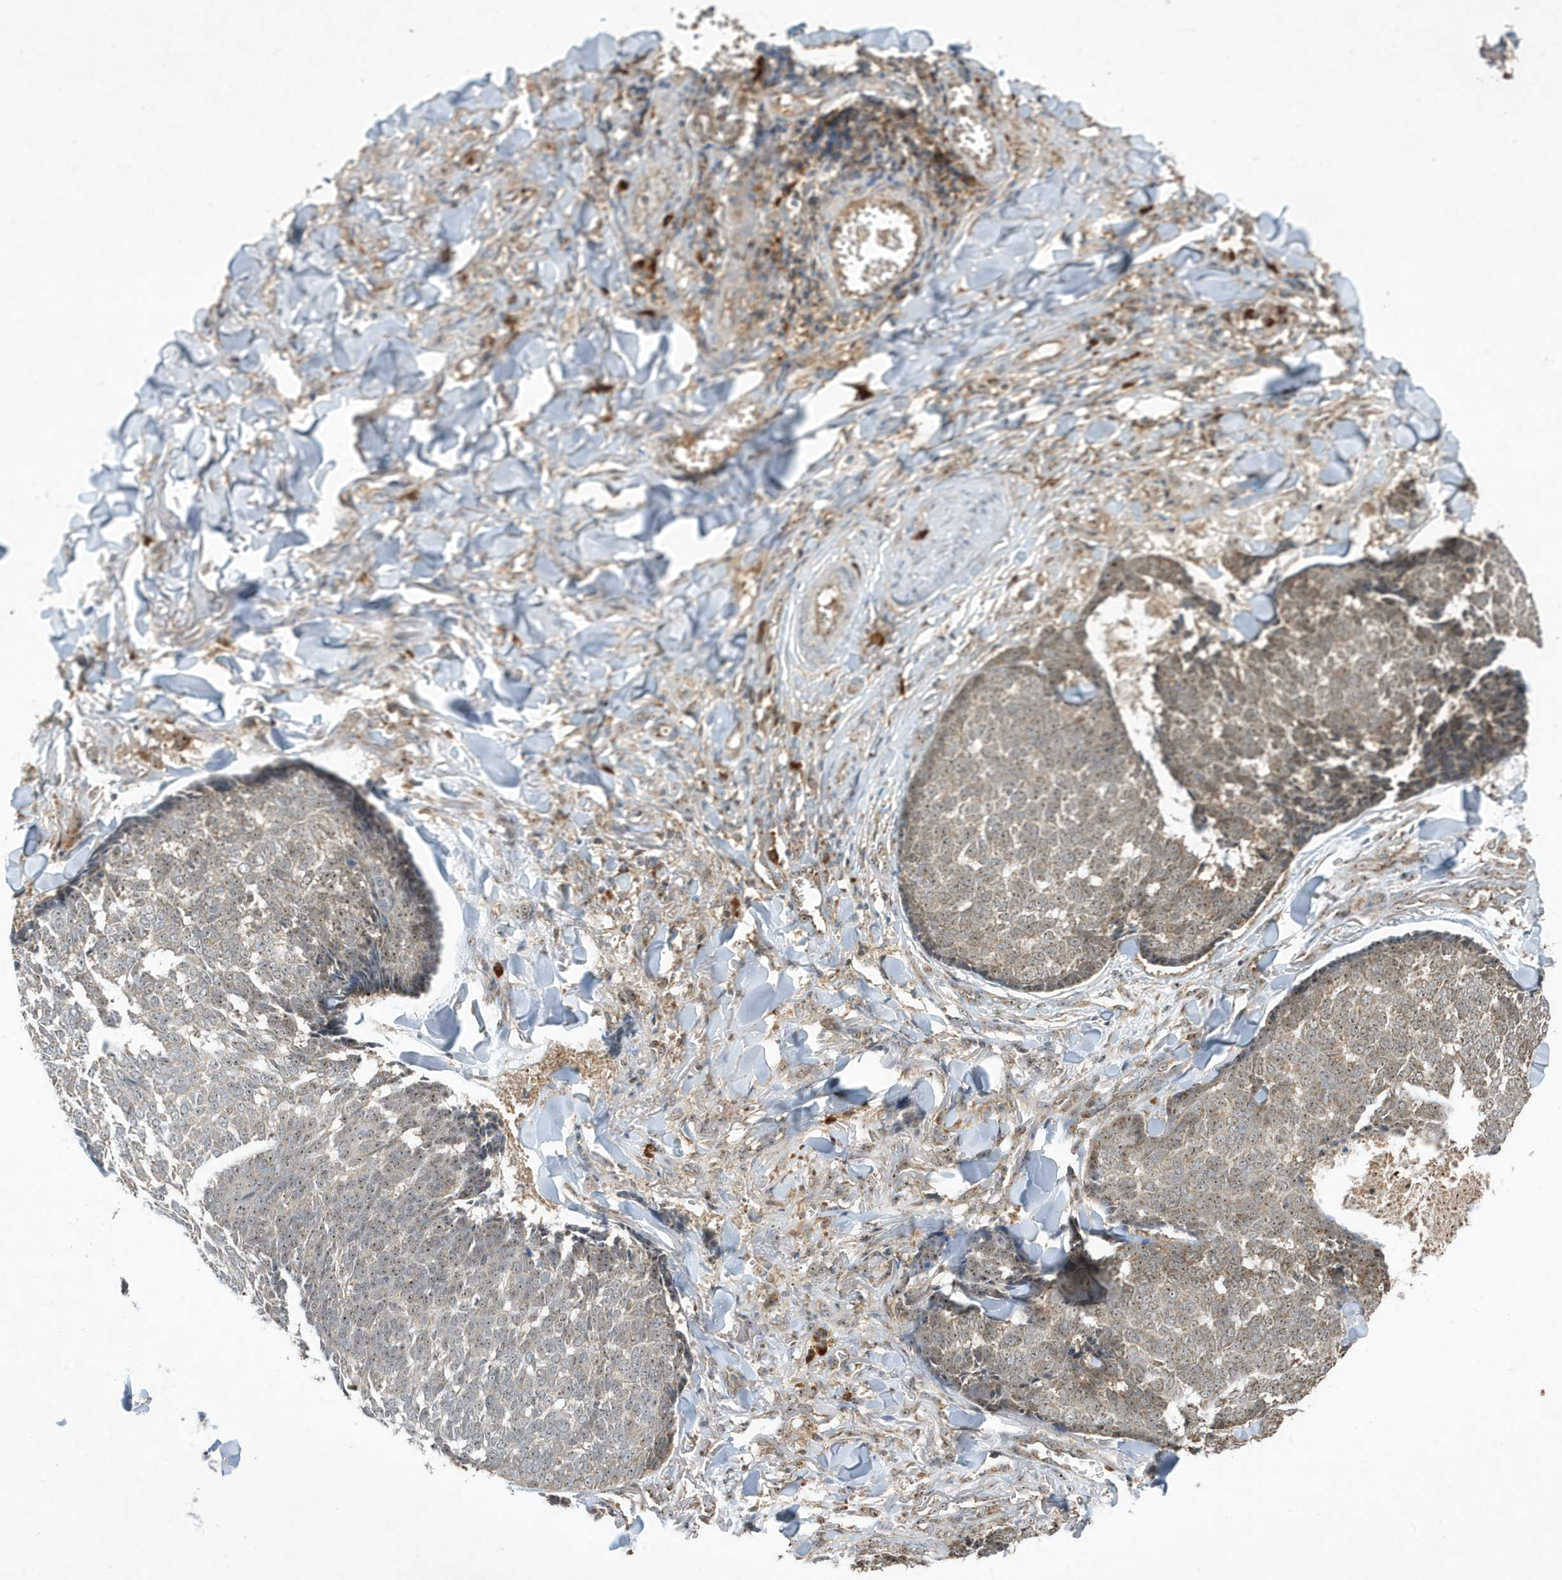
{"staining": {"intensity": "weak", "quantity": "25%-75%", "location": "cytoplasmic/membranous,nuclear"}, "tissue": "skin cancer", "cell_type": "Tumor cells", "image_type": "cancer", "snomed": [{"axis": "morphology", "description": "Basal cell carcinoma"}, {"axis": "topography", "description": "Skin"}], "caption": "IHC of human basal cell carcinoma (skin) reveals low levels of weak cytoplasmic/membranous and nuclear expression in about 25%-75% of tumor cells. IHC stains the protein in brown and the nuclei are stained blue.", "gene": "ABCB9", "patient": {"sex": "male", "age": 84}}